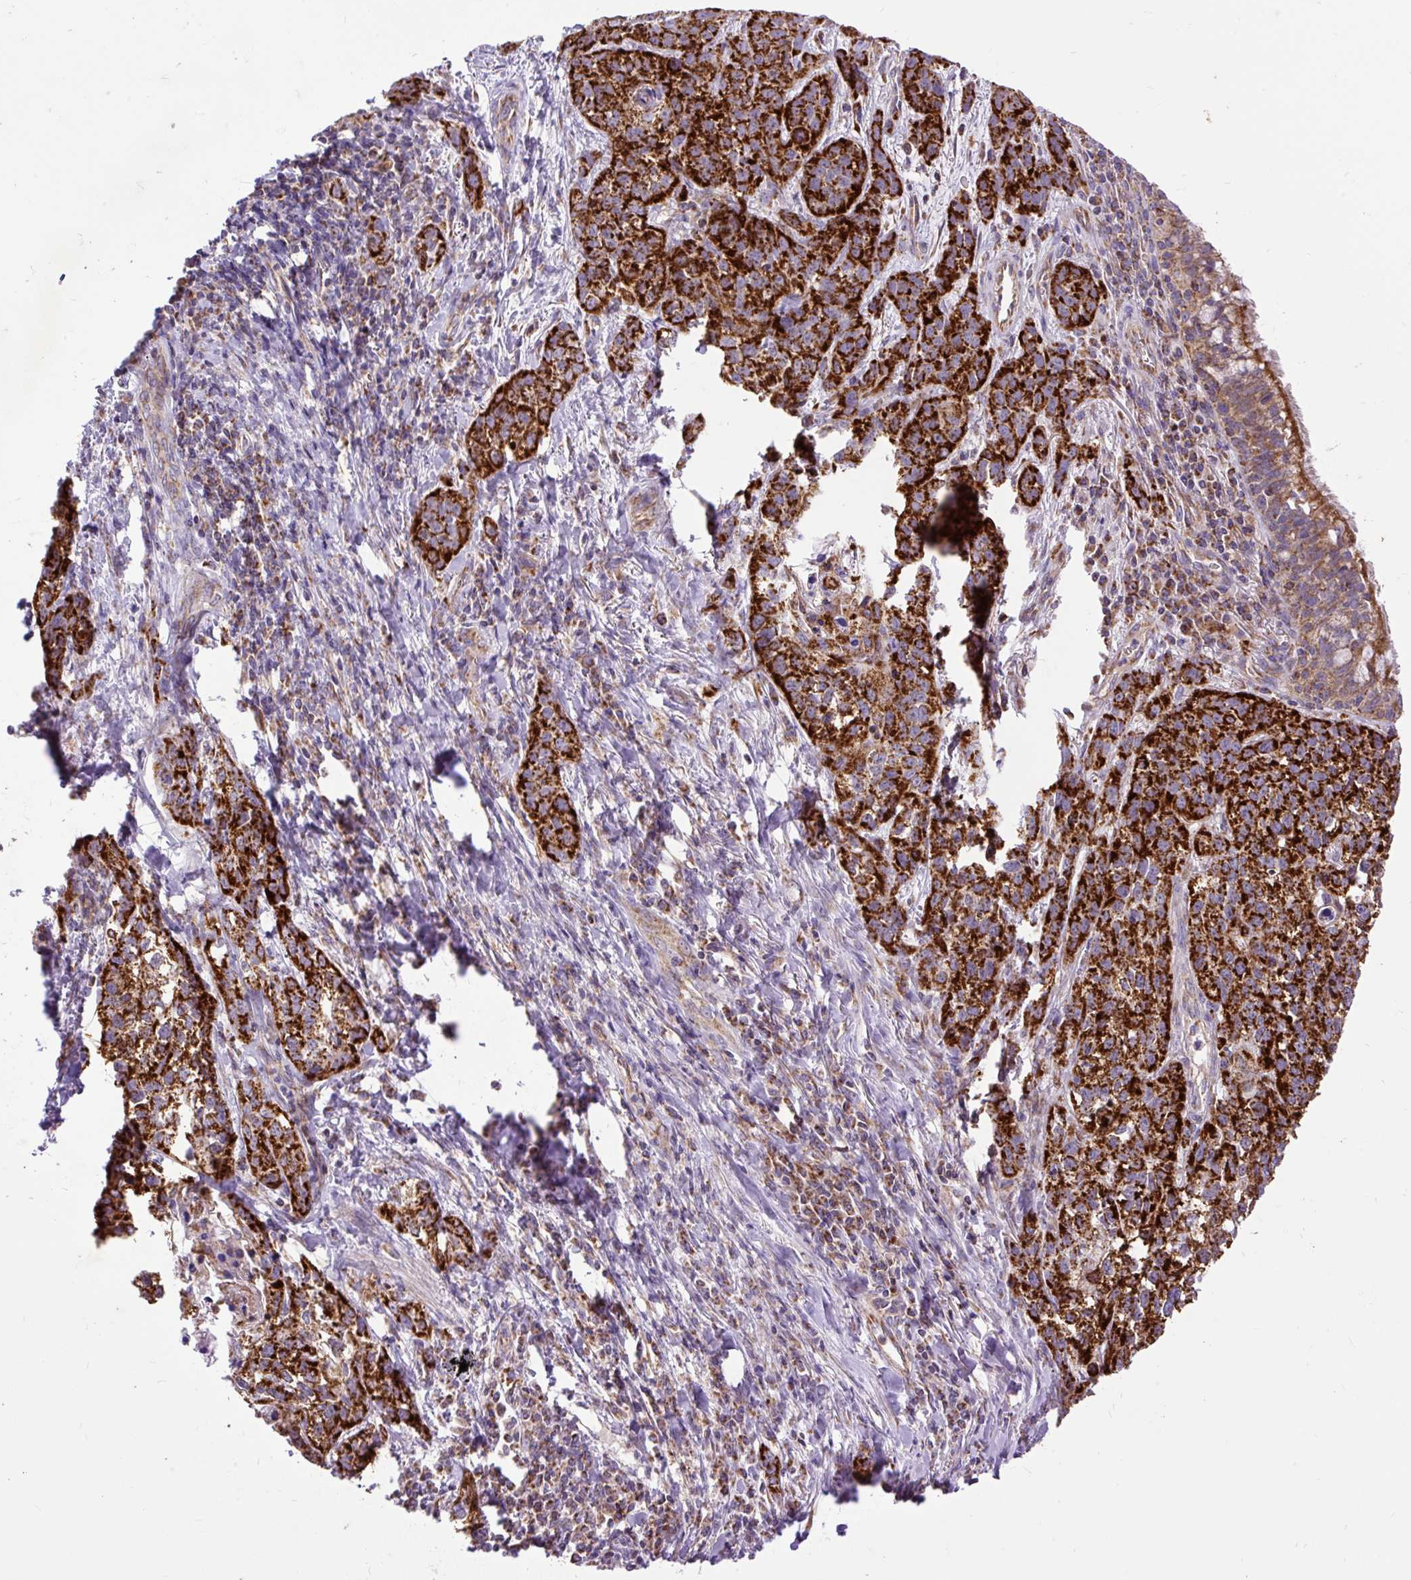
{"staining": {"intensity": "strong", "quantity": ">75%", "location": "cytoplasmic/membranous"}, "tissue": "lung cancer", "cell_type": "Tumor cells", "image_type": "cancer", "snomed": [{"axis": "morphology", "description": "Squamous cell carcinoma, NOS"}, {"axis": "topography", "description": "Lung"}], "caption": "Squamous cell carcinoma (lung) stained for a protein displays strong cytoplasmic/membranous positivity in tumor cells.", "gene": "TOMM40", "patient": {"sex": "male", "age": 74}}